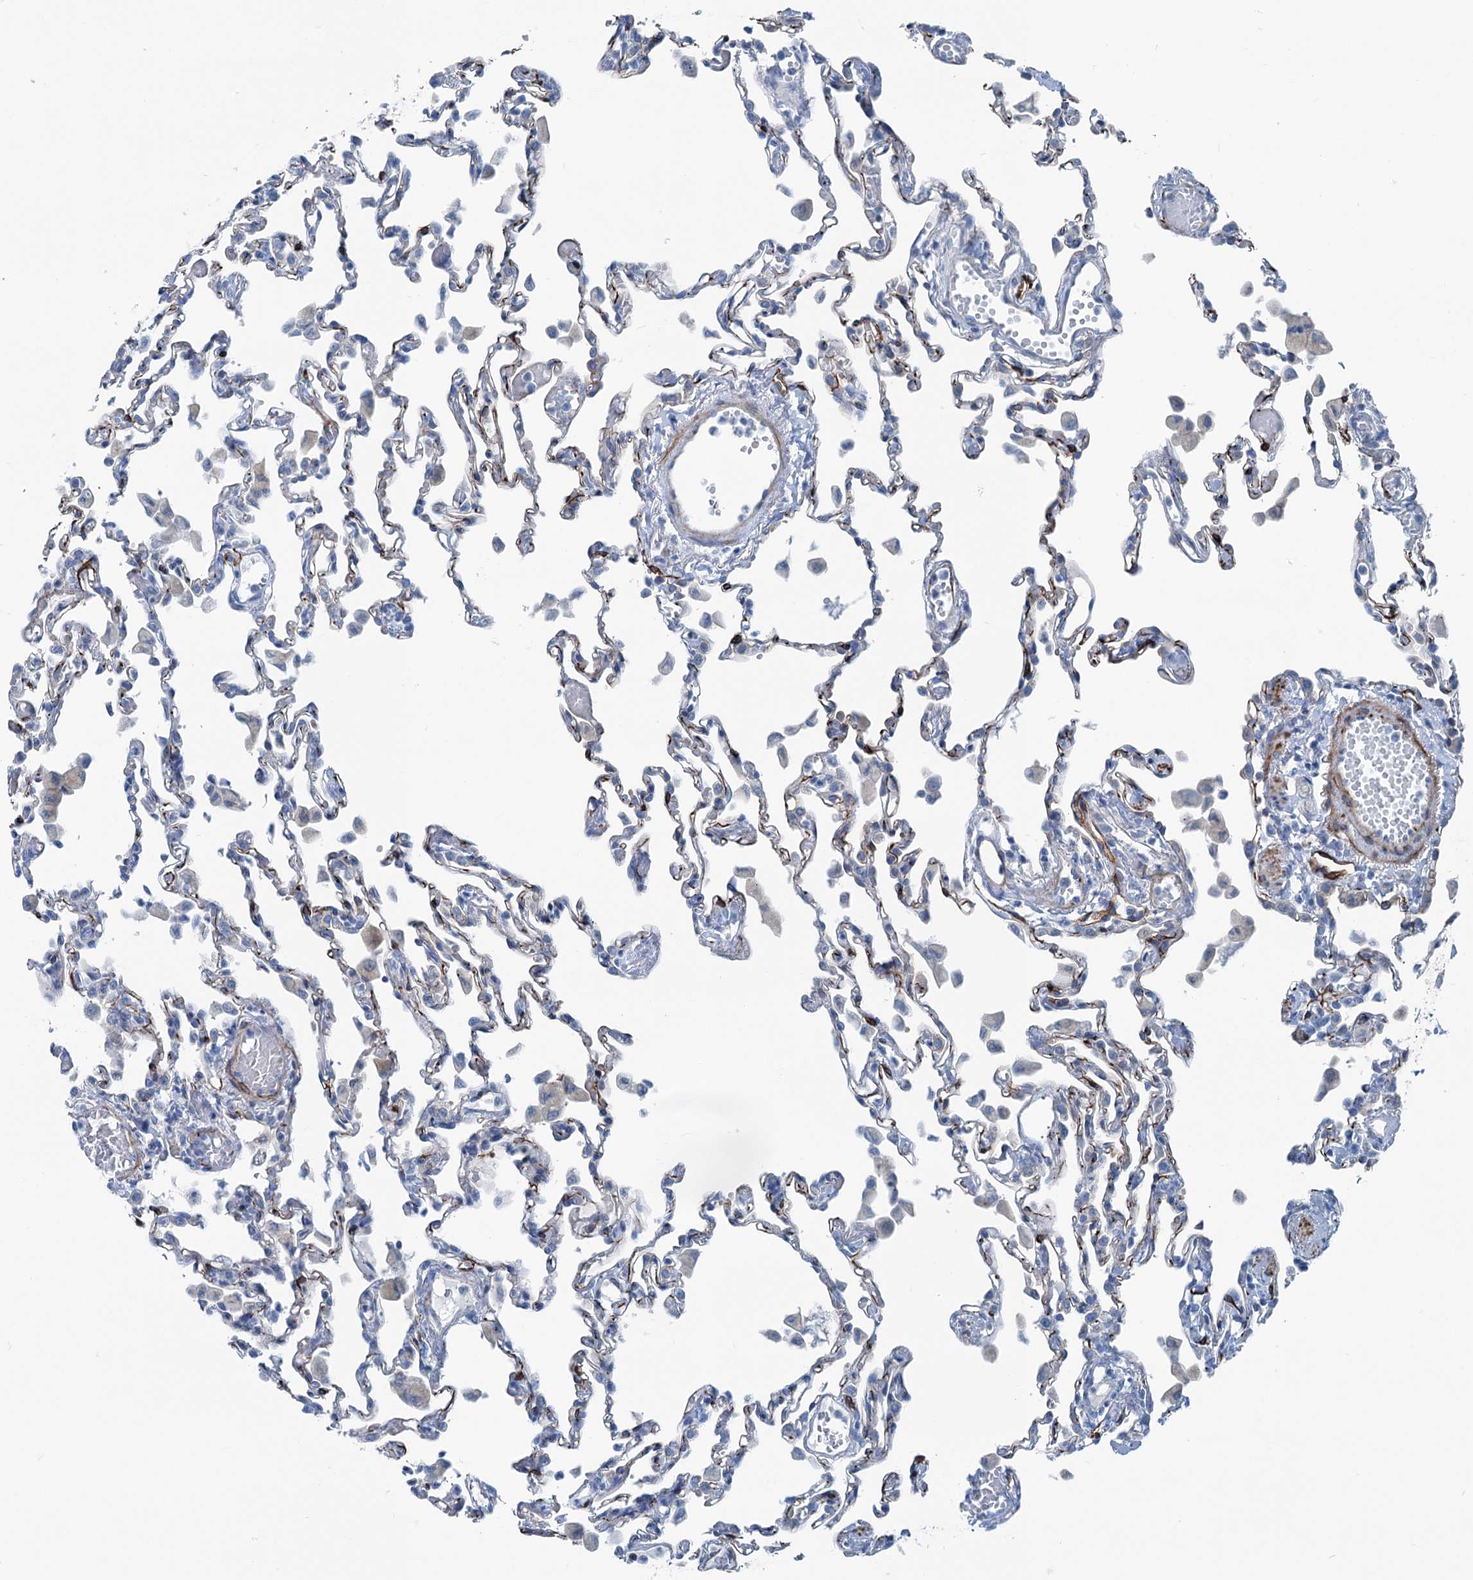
{"staining": {"intensity": "moderate", "quantity": "<25%", "location": "cytoplasmic/membranous"}, "tissue": "lung", "cell_type": "Alveolar cells", "image_type": "normal", "snomed": [{"axis": "morphology", "description": "Normal tissue, NOS"}, {"axis": "topography", "description": "Bronchus"}, {"axis": "topography", "description": "Lung"}], "caption": "Immunohistochemical staining of unremarkable lung reveals <25% levels of moderate cytoplasmic/membranous protein staining in approximately <25% of alveolar cells. The protein of interest is stained brown, and the nuclei are stained in blue (DAB IHC with brightfield microscopy, high magnification).", "gene": "CALCOCO1", "patient": {"sex": "female", "age": 49}}